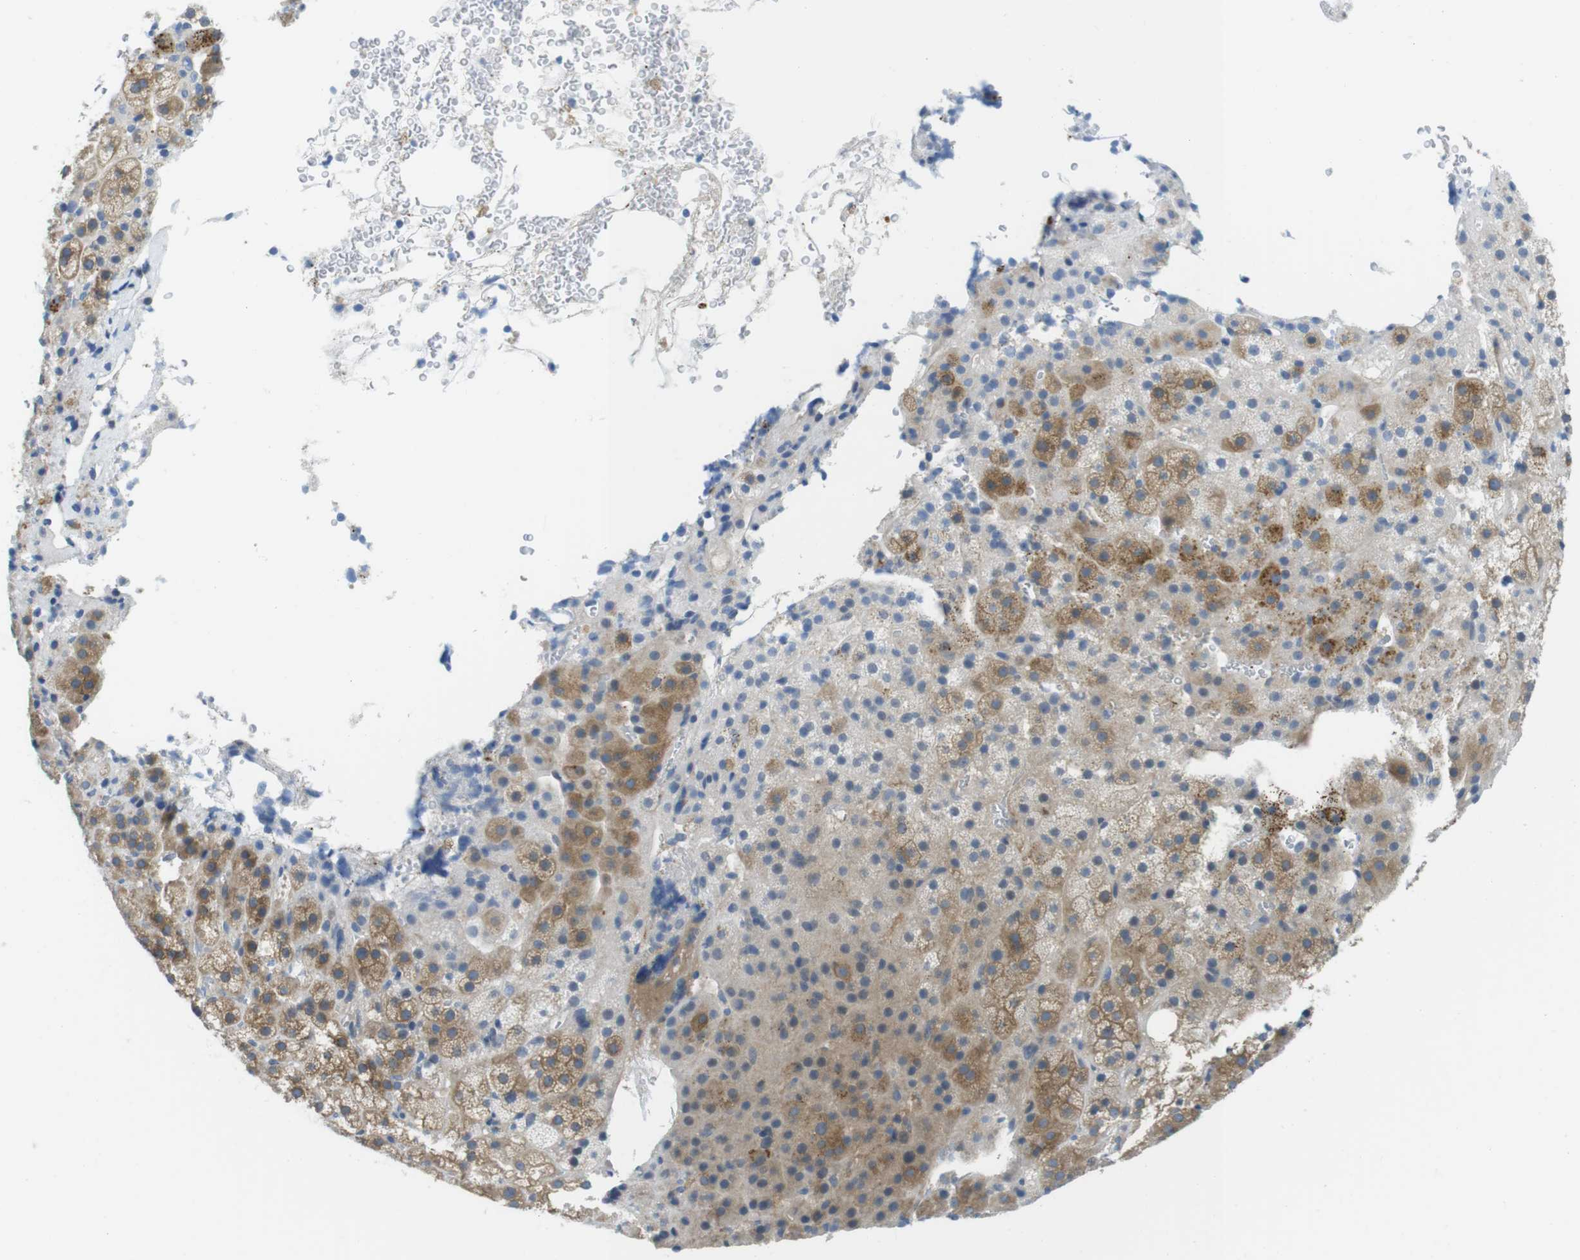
{"staining": {"intensity": "moderate", "quantity": ">75%", "location": "cytoplasmic/membranous"}, "tissue": "adrenal gland", "cell_type": "Glandular cells", "image_type": "normal", "snomed": [{"axis": "morphology", "description": "Normal tissue, NOS"}, {"axis": "topography", "description": "Adrenal gland"}], "caption": "IHC micrograph of normal adrenal gland stained for a protein (brown), which demonstrates medium levels of moderate cytoplasmic/membranous expression in approximately >75% of glandular cells.", "gene": "CASP2", "patient": {"sex": "female", "age": 57}}